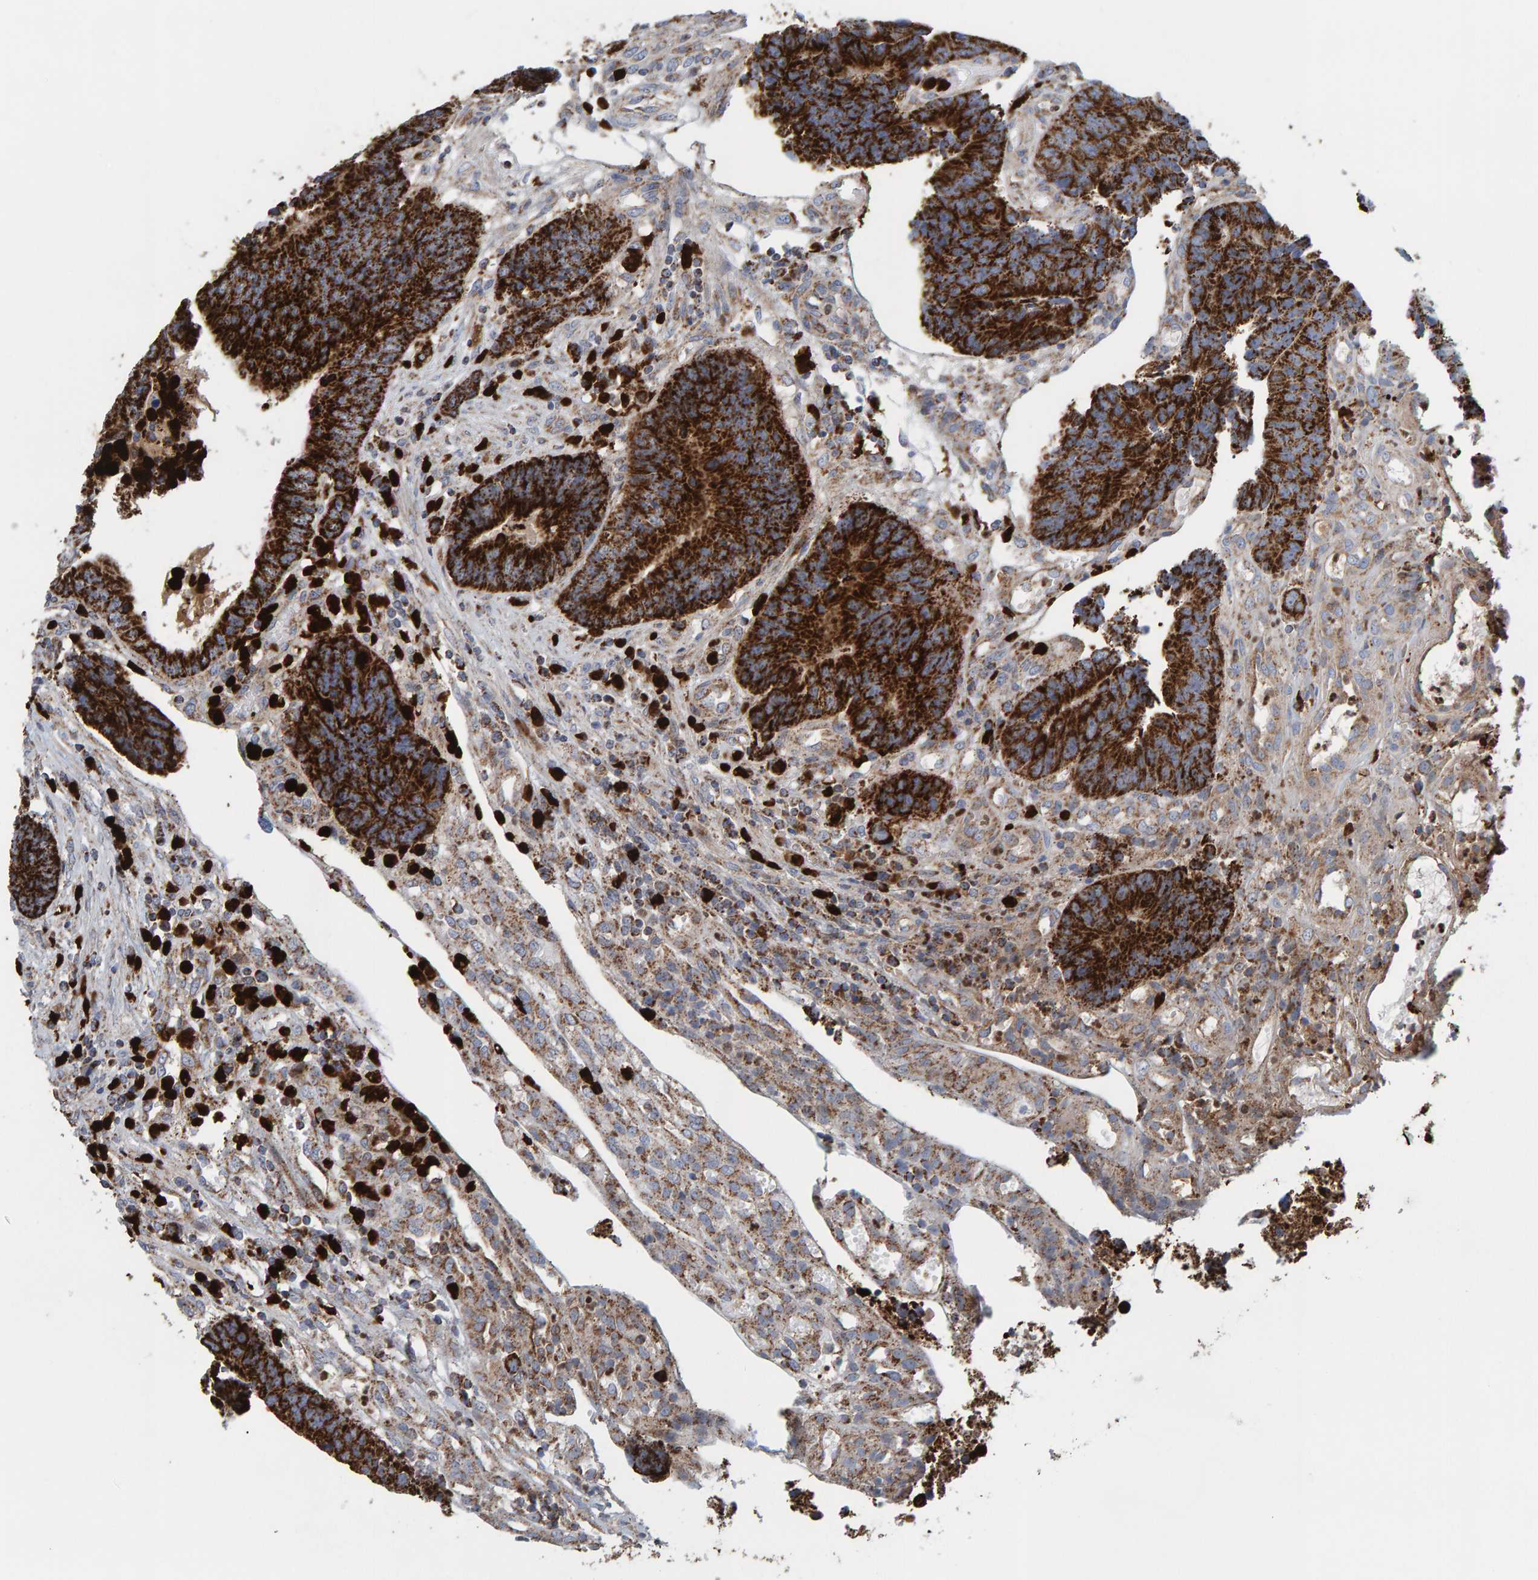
{"staining": {"intensity": "strong", "quantity": ">75%", "location": "cytoplasmic/membranous"}, "tissue": "colorectal cancer", "cell_type": "Tumor cells", "image_type": "cancer", "snomed": [{"axis": "morphology", "description": "Adenocarcinoma, NOS"}, {"axis": "topography", "description": "Rectum"}], "caption": "Adenocarcinoma (colorectal) tissue demonstrates strong cytoplasmic/membranous expression in approximately >75% of tumor cells, visualized by immunohistochemistry. (DAB = brown stain, brightfield microscopy at high magnification).", "gene": "B9D1", "patient": {"sex": "male", "age": 72}}